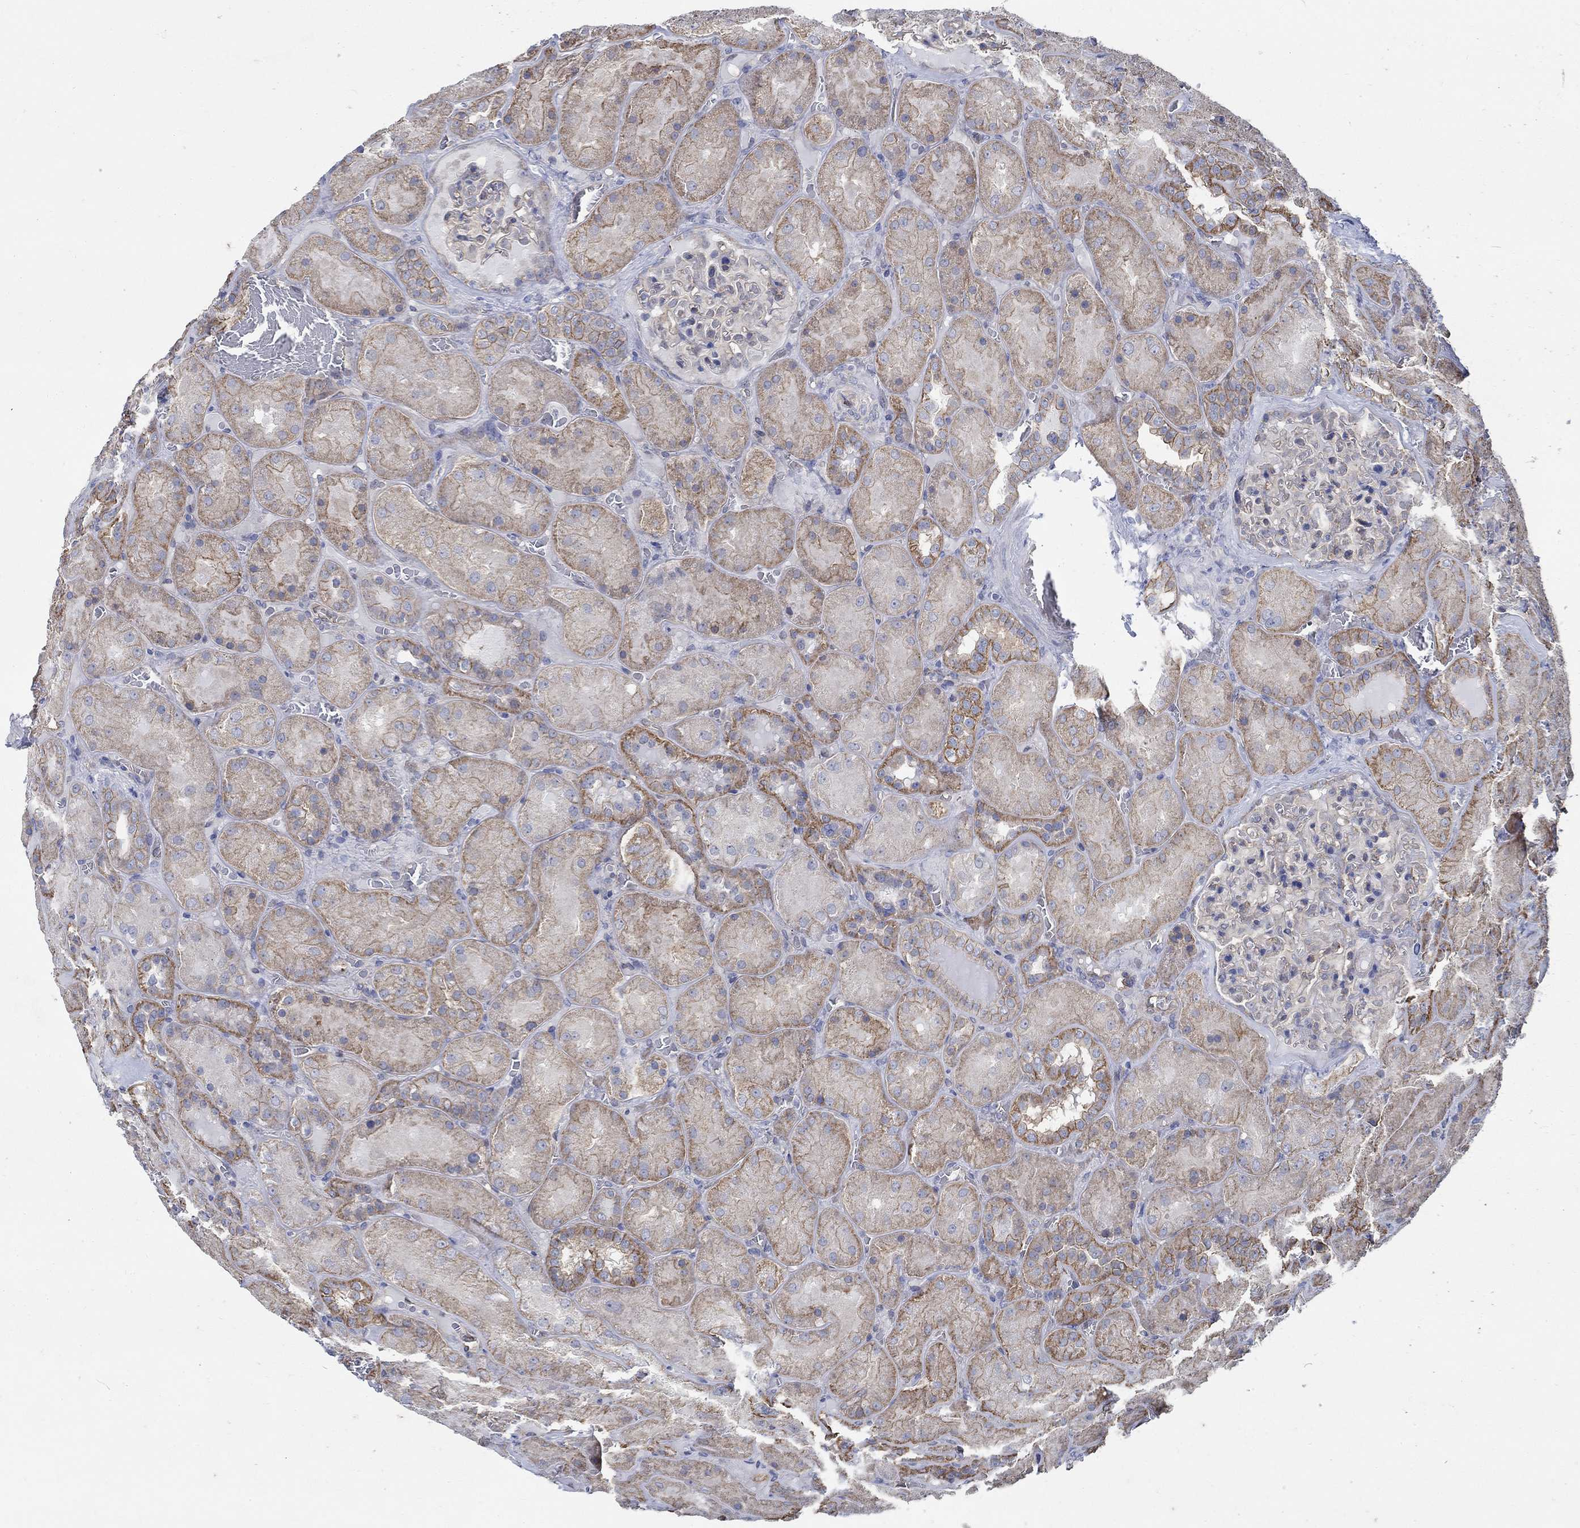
{"staining": {"intensity": "negative", "quantity": "none", "location": "none"}, "tissue": "kidney", "cell_type": "Cells in glomeruli", "image_type": "normal", "snomed": [{"axis": "morphology", "description": "Normal tissue, NOS"}, {"axis": "topography", "description": "Kidney"}], "caption": "Immunohistochemistry histopathology image of benign kidney: kidney stained with DAB exhibits no significant protein positivity in cells in glomeruli. (DAB (3,3'-diaminobenzidine) immunohistochemistry, high magnification).", "gene": "TMEM198", "patient": {"sex": "male", "age": 73}}